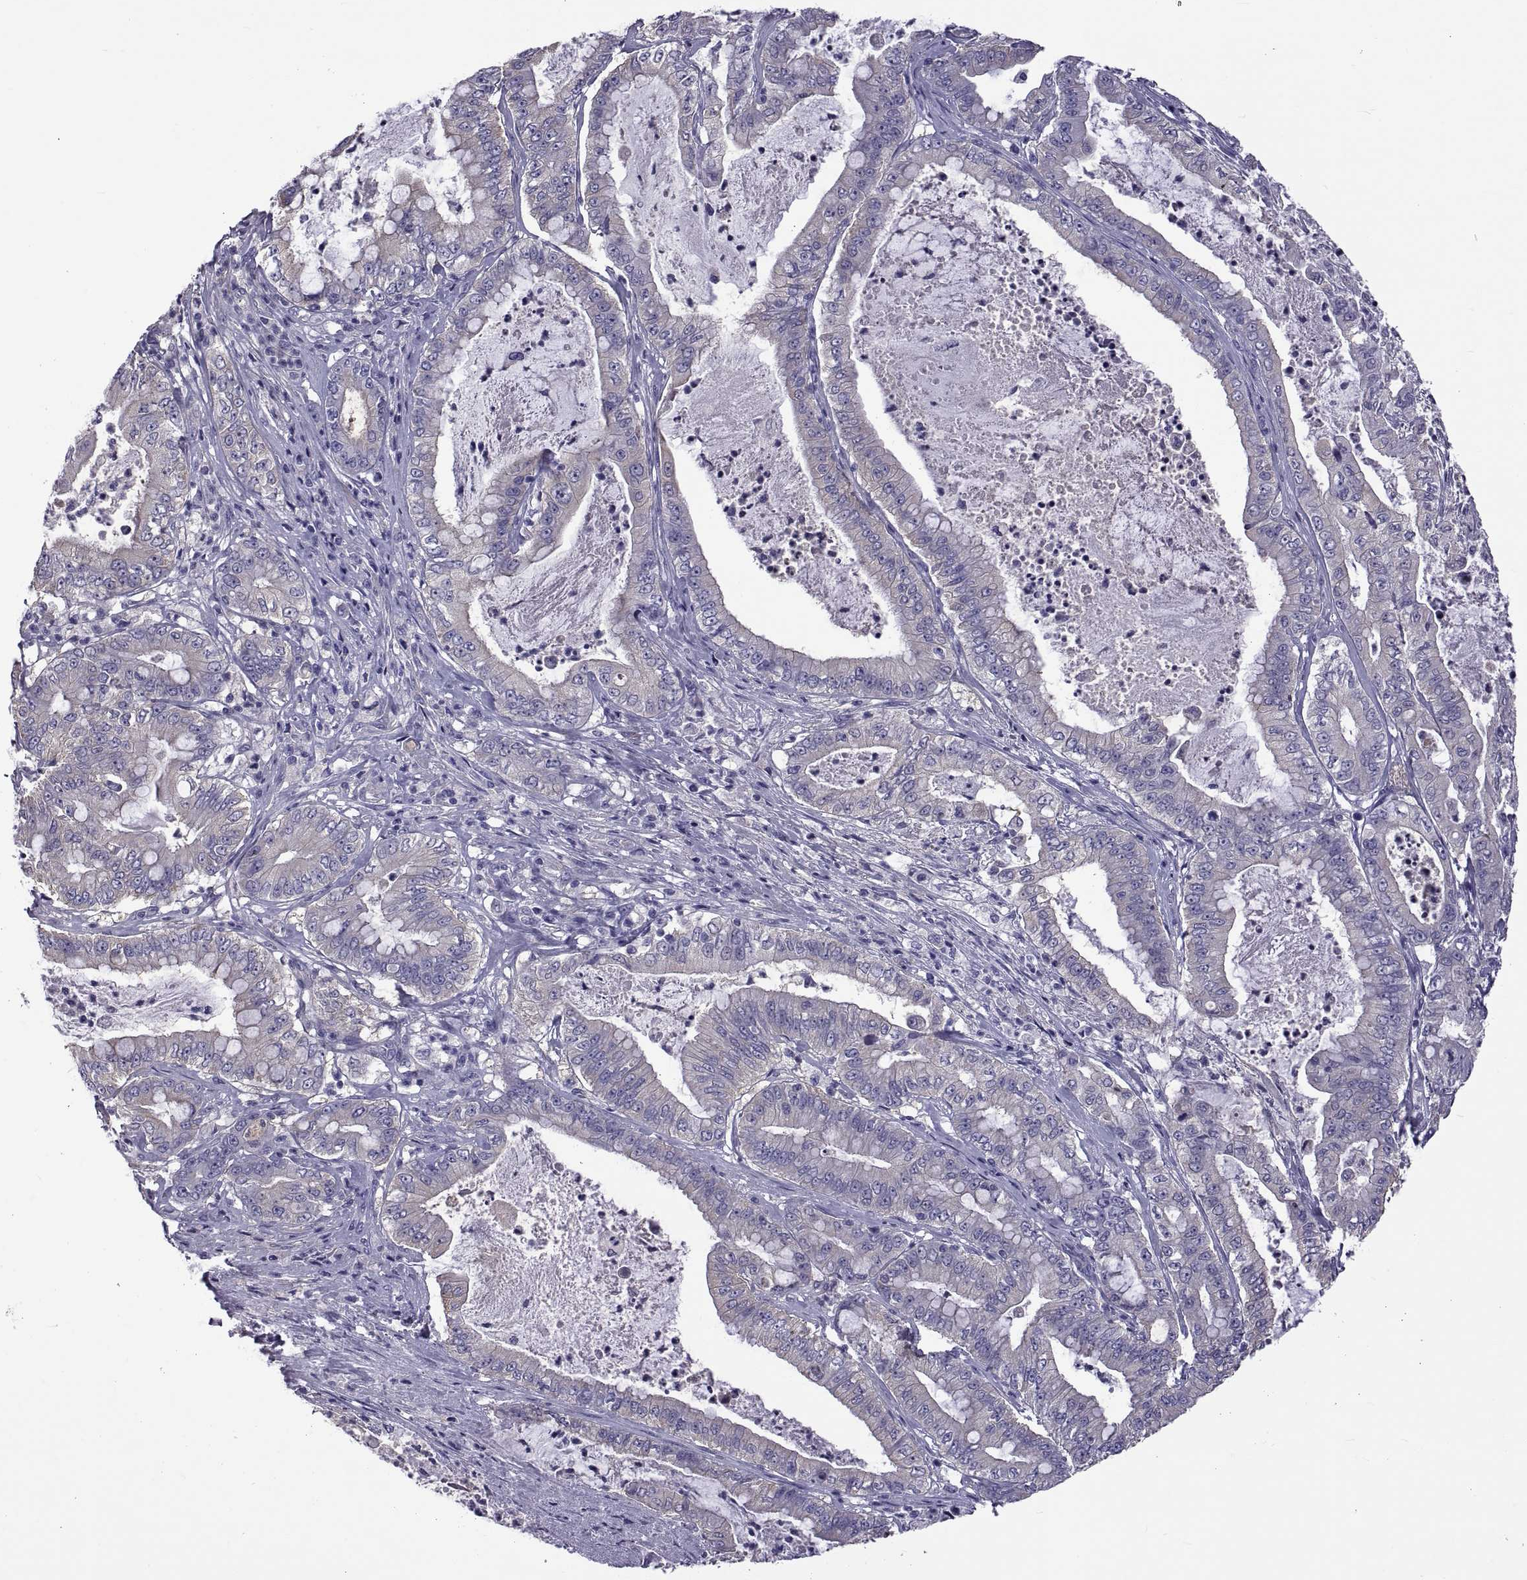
{"staining": {"intensity": "weak", "quantity": "<25%", "location": "cytoplasmic/membranous"}, "tissue": "pancreatic cancer", "cell_type": "Tumor cells", "image_type": "cancer", "snomed": [{"axis": "morphology", "description": "Adenocarcinoma, NOS"}, {"axis": "topography", "description": "Pancreas"}], "caption": "This is an IHC image of human adenocarcinoma (pancreatic). There is no expression in tumor cells.", "gene": "TMC3", "patient": {"sex": "male", "age": 71}}